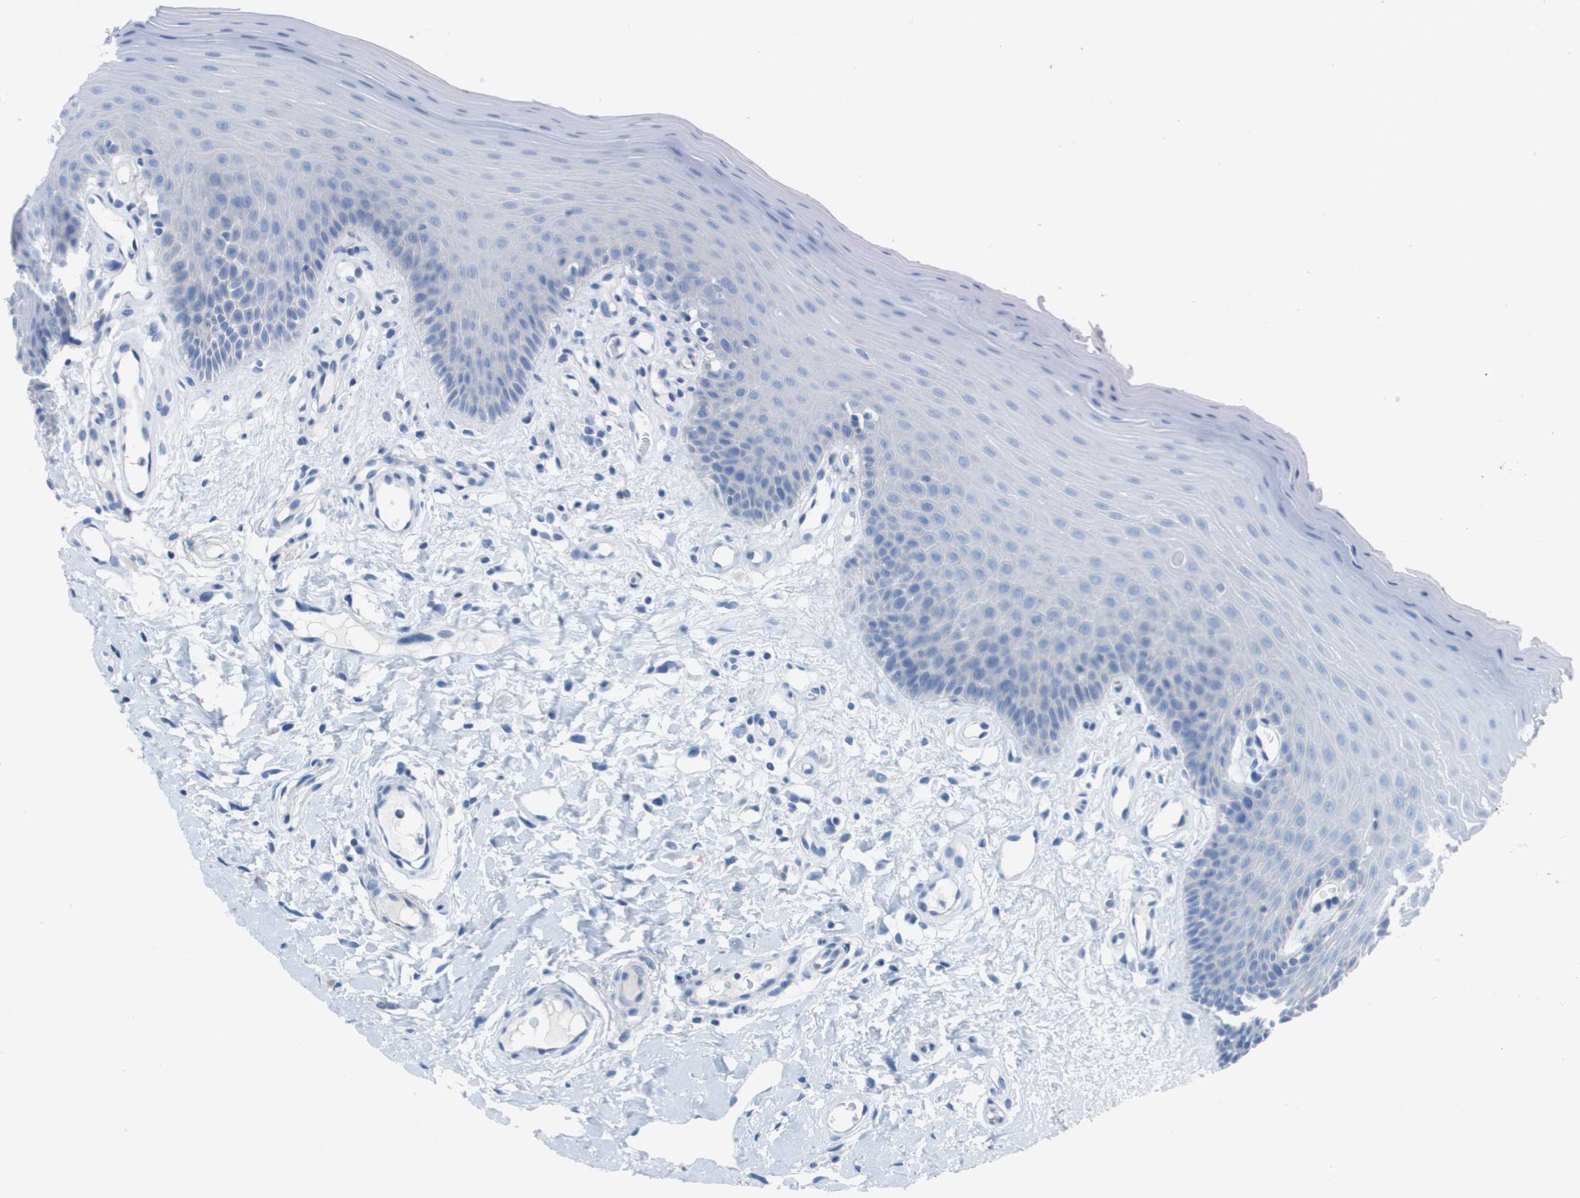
{"staining": {"intensity": "negative", "quantity": "none", "location": "none"}, "tissue": "oral mucosa", "cell_type": "Squamous epithelial cells", "image_type": "normal", "snomed": [{"axis": "morphology", "description": "Normal tissue, NOS"}, {"axis": "morphology", "description": "Squamous cell carcinoma, NOS"}, {"axis": "topography", "description": "Skeletal muscle"}, {"axis": "topography", "description": "Adipose tissue"}, {"axis": "topography", "description": "Vascular tissue"}, {"axis": "topography", "description": "Oral tissue"}, {"axis": "topography", "description": "Peripheral nerve tissue"}, {"axis": "topography", "description": "Head-Neck"}], "caption": "Immunohistochemistry (IHC) micrograph of benign oral mucosa: human oral mucosa stained with DAB (3,3'-diaminobenzidine) exhibits no significant protein expression in squamous epithelial cells.", "gene": "CD46", "patient": {"sex": "male", "age": 71}}